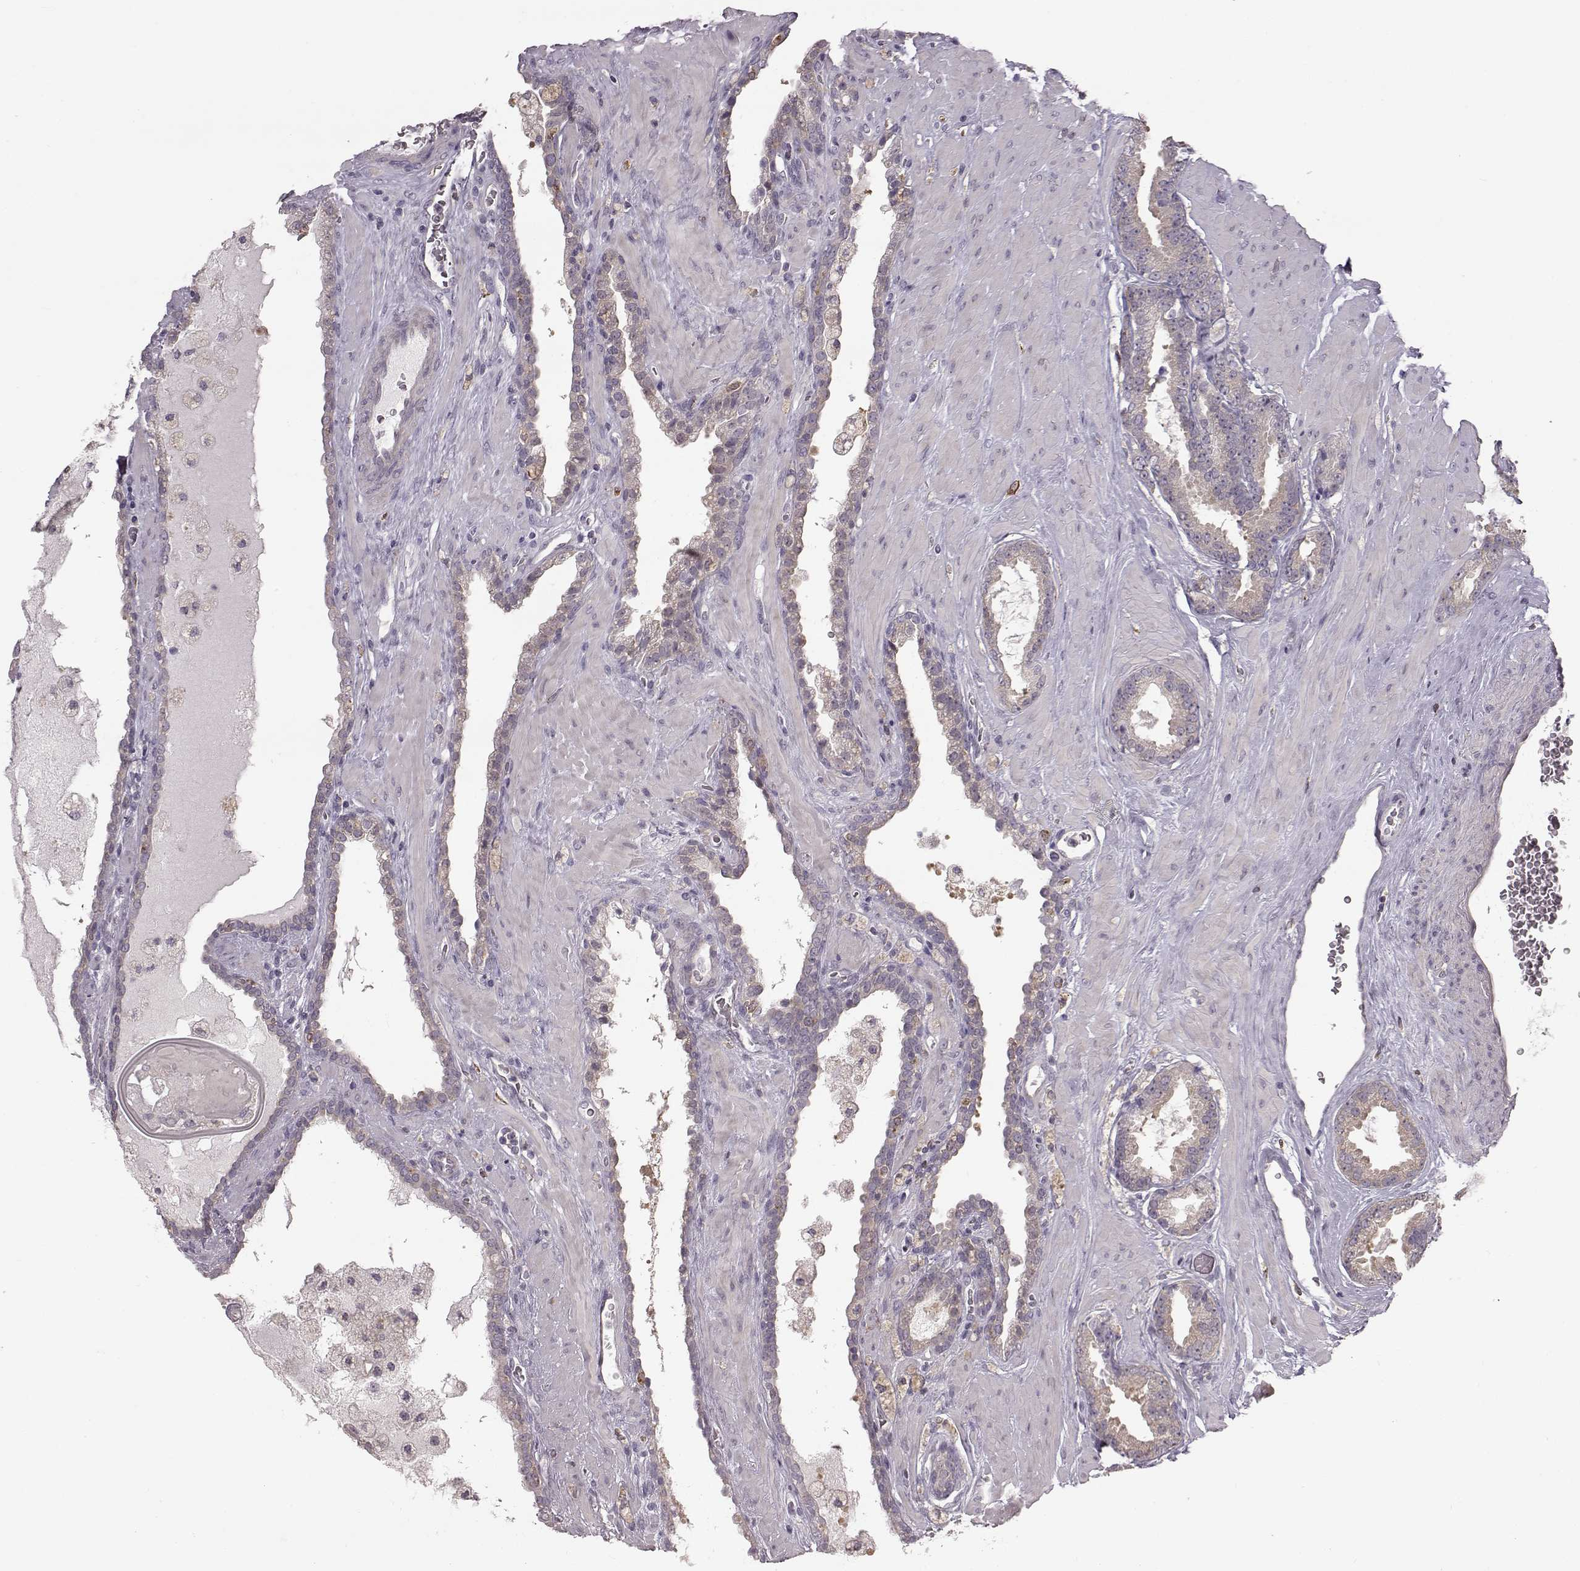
{"staining": {"intensity": "weak", "quantity": "<25%", "location": "cytoplasmic/membranous"}, "tissue": "prostate cancer", "cell_type": "Tumor cells", "image_type": "cancer", "snomed": [{"axis": "morphology", "description": "Adenocarcinoma, Low grade"}, {"axis": "topography", "description": "Prostate"}], "caption": "Photomicrograph shows no significant protein positivity in tumor cells of prostate low-grade adenocarcinoma.", "gene": "SPAG17", "patient": {"sex": "male", "age": 62}}